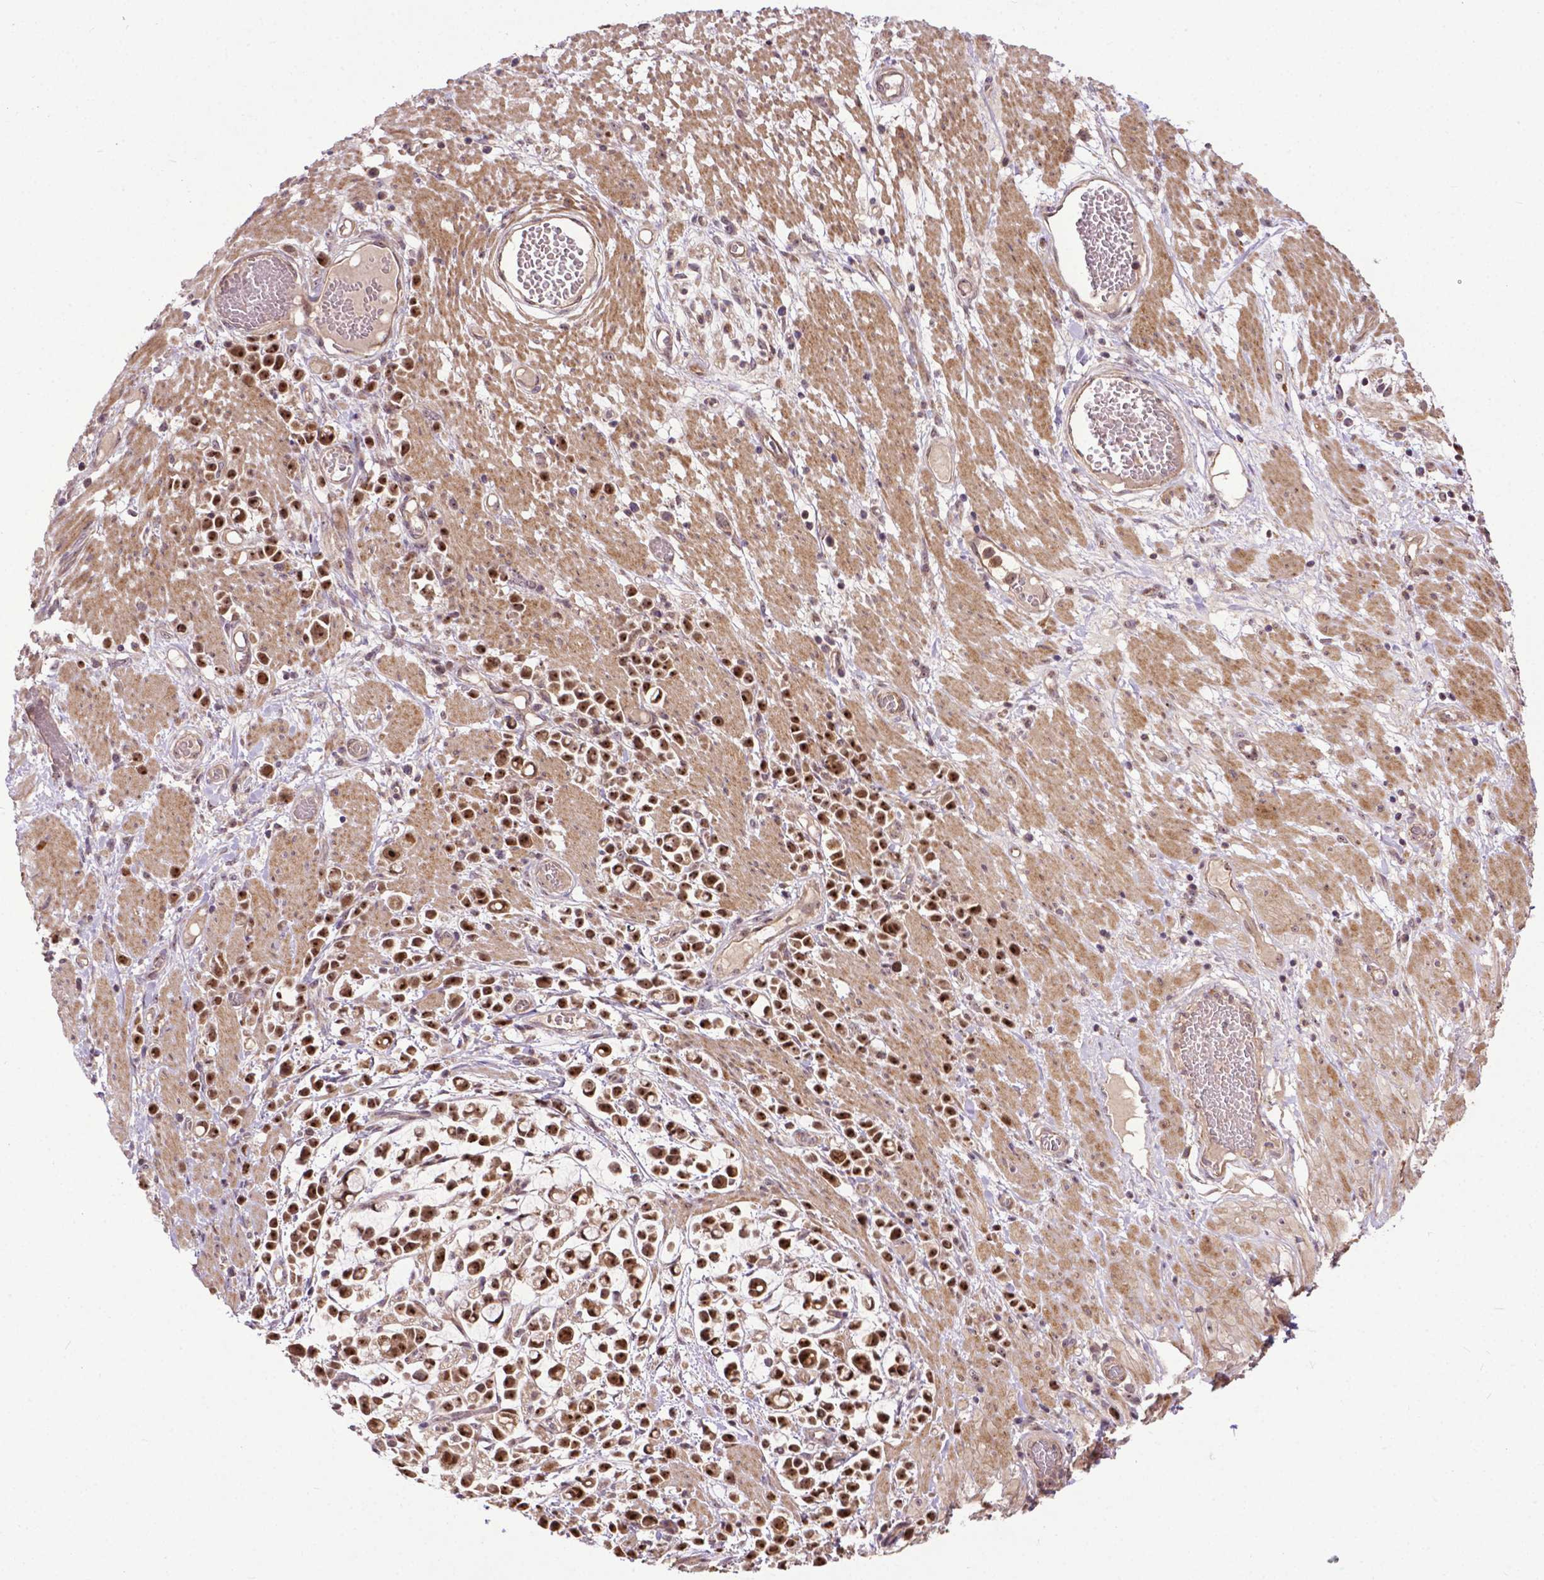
{"staining": {"intensity": "strong", "quantity": ">75%", "location": "cytoplasmic/membranous,nuclear"}, "tissue": "stomach cancer", "cell_type": "Tumor cells", "image_type": "cancer", "snomed": [{"axis": "morphology", "description": "Adenocarcinoma, NOS"}, {"axis": "topography", "description": "Stomach"}], "caption": "Strong cytoplasmic/membranous and nuclear protein positivity is identified in approximately >75% of tumor cells in adenocarcinoma (stomach).", "gene": "PARP3", "patient": {"sex": "male", "age": 82}}